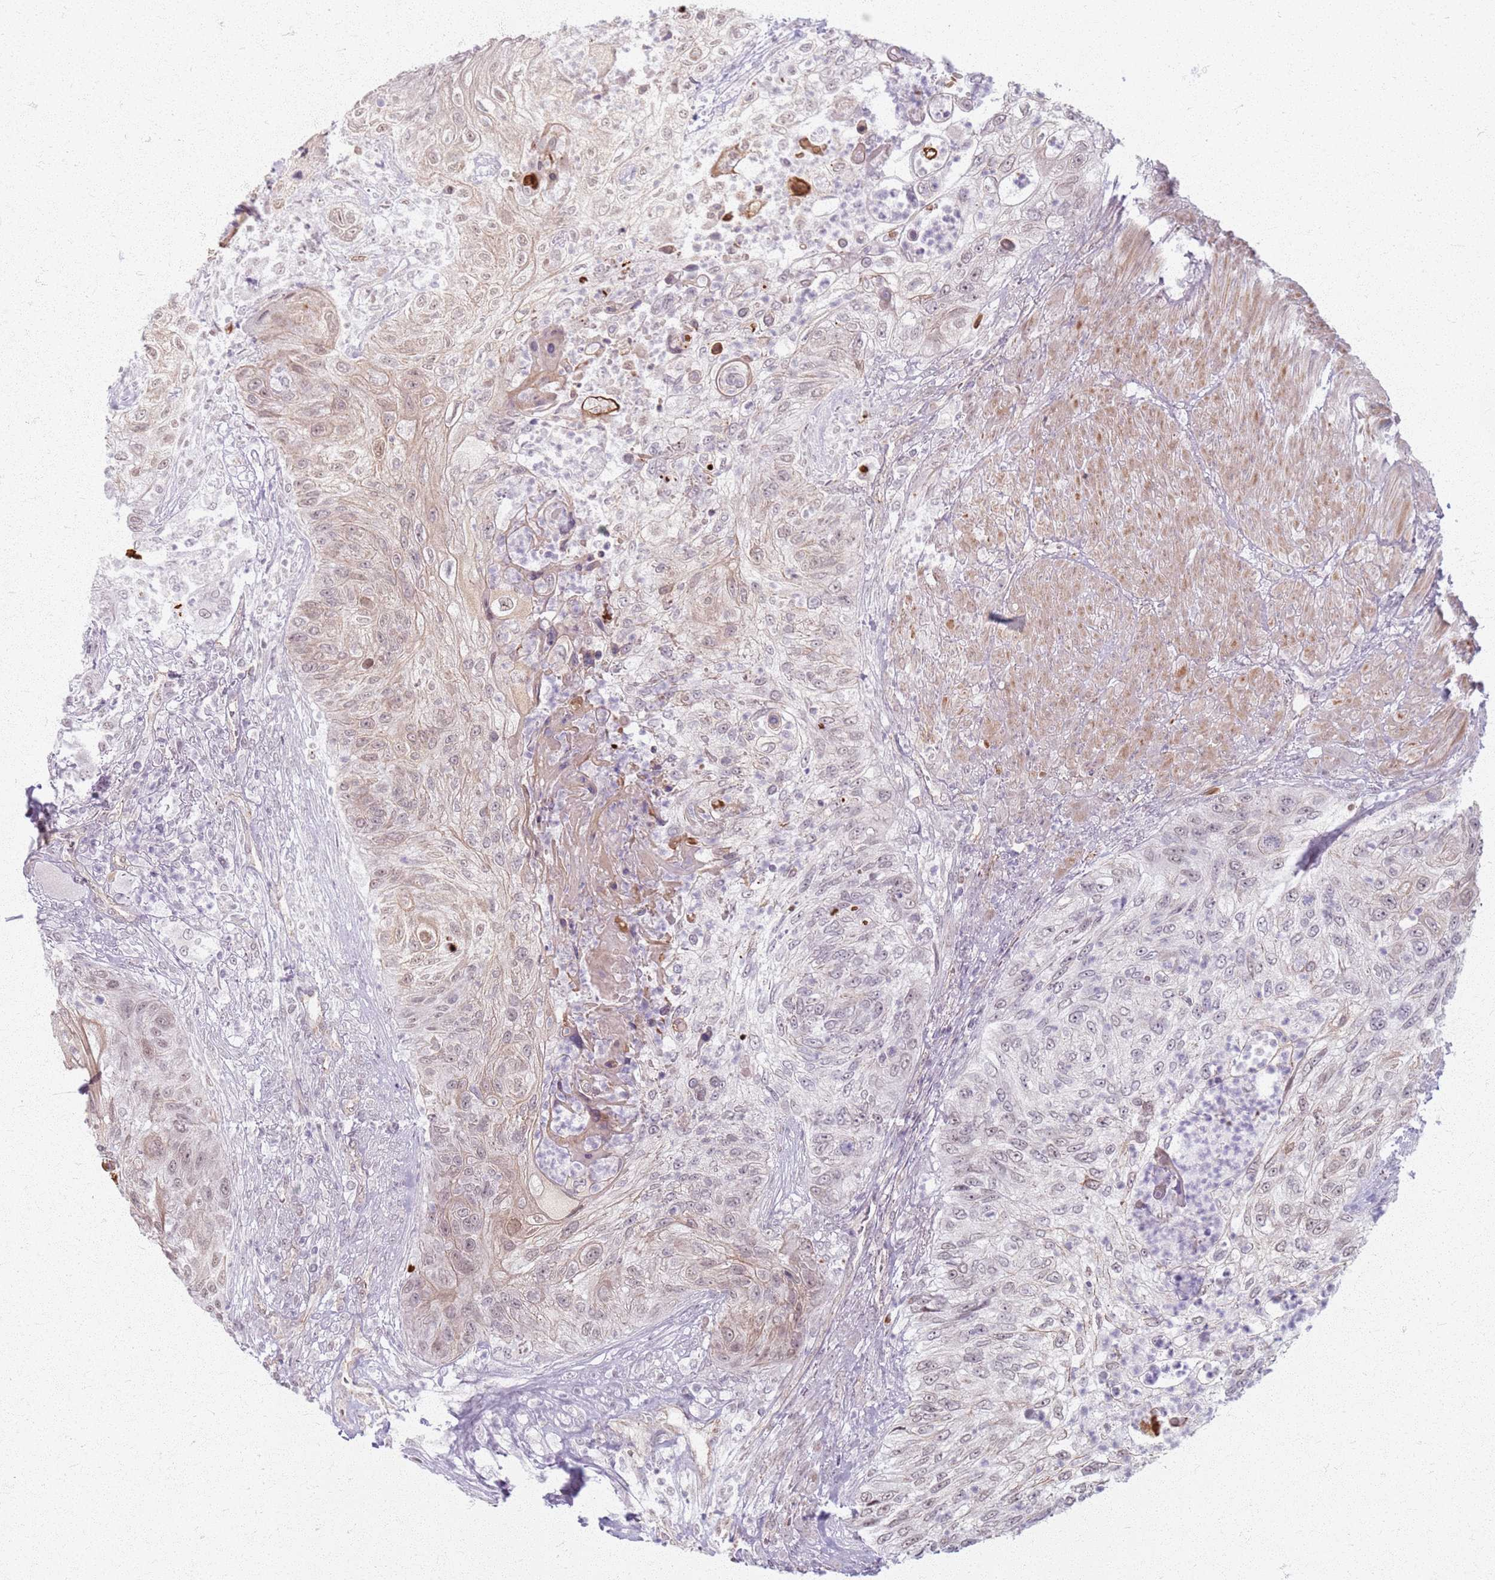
{"staining": {"intensity": "weak", "quantity": "<25%", "location": "cytoplasmic/membranous,nuclear"}, "tissue": "urothelial cancer", "cell_type": "Tumor cells", "image_type": "cancer", "snomed": [{"axis": "morphology", "description": "Urothelial carcinoma, High grade"}, {"axis": "topography", "description": "Urinary bladder"}], "caption": "Image shows no protein staining in tumor cells of urothelial cancer tissue.", "gene": "KCNA5", "patient": {"sex": "female", "age": 60}}